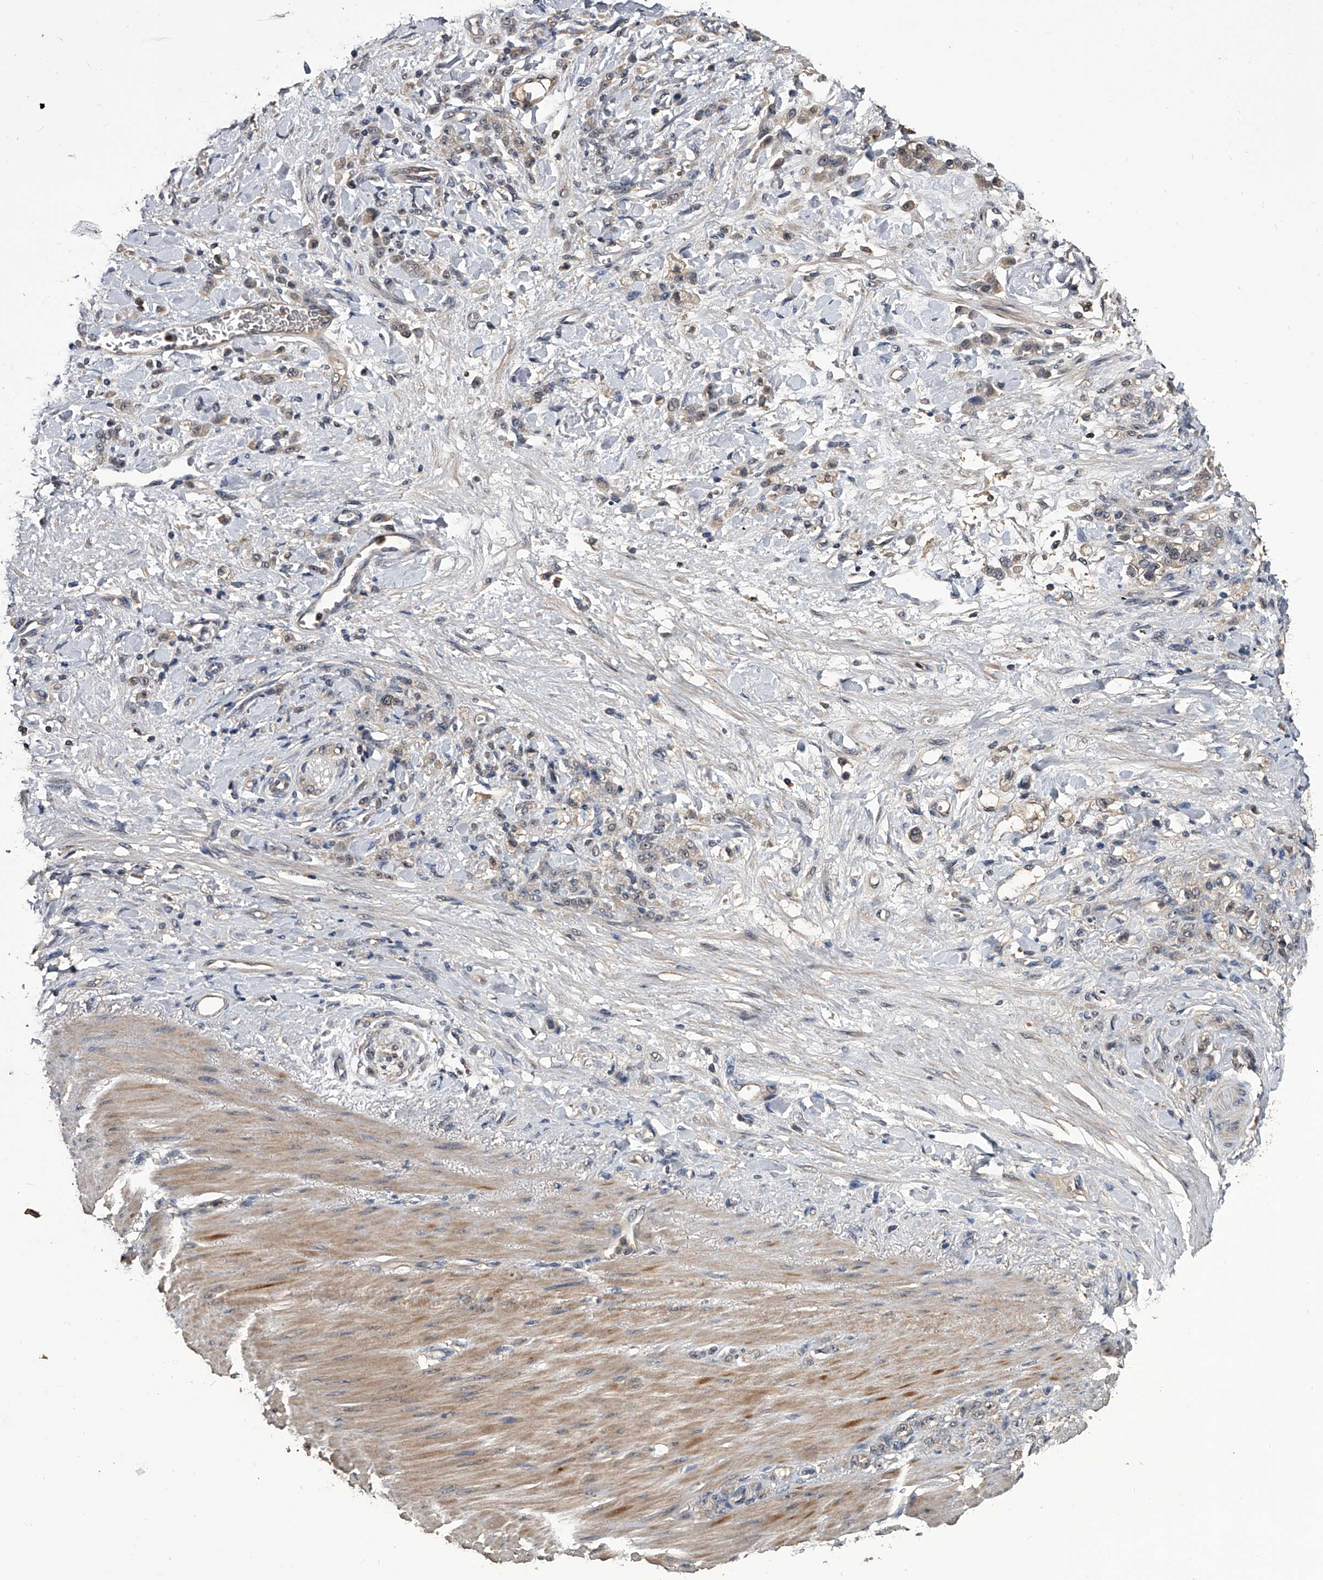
{"staining": {"intensity": "negative", "quantity": "none", "location": "none"}, "tissue": "stomach cancer", "cell_type": "Tumor cells", "image_type": "cancer", "snomed": [{"axis": "morphology", "description": "Normal tissue, NOS"}, {"axis": "morphology", "description": "Adenocarcinoma, NOS"}, {"axis": "topography", "description": "Stomach"}], "caption": "Stomach cancer was stained to show a protein in brown. There is no significant expression in tumor cells.", "gene": "EFCAB7", "patient": {"sex": "male", "age": 82}}